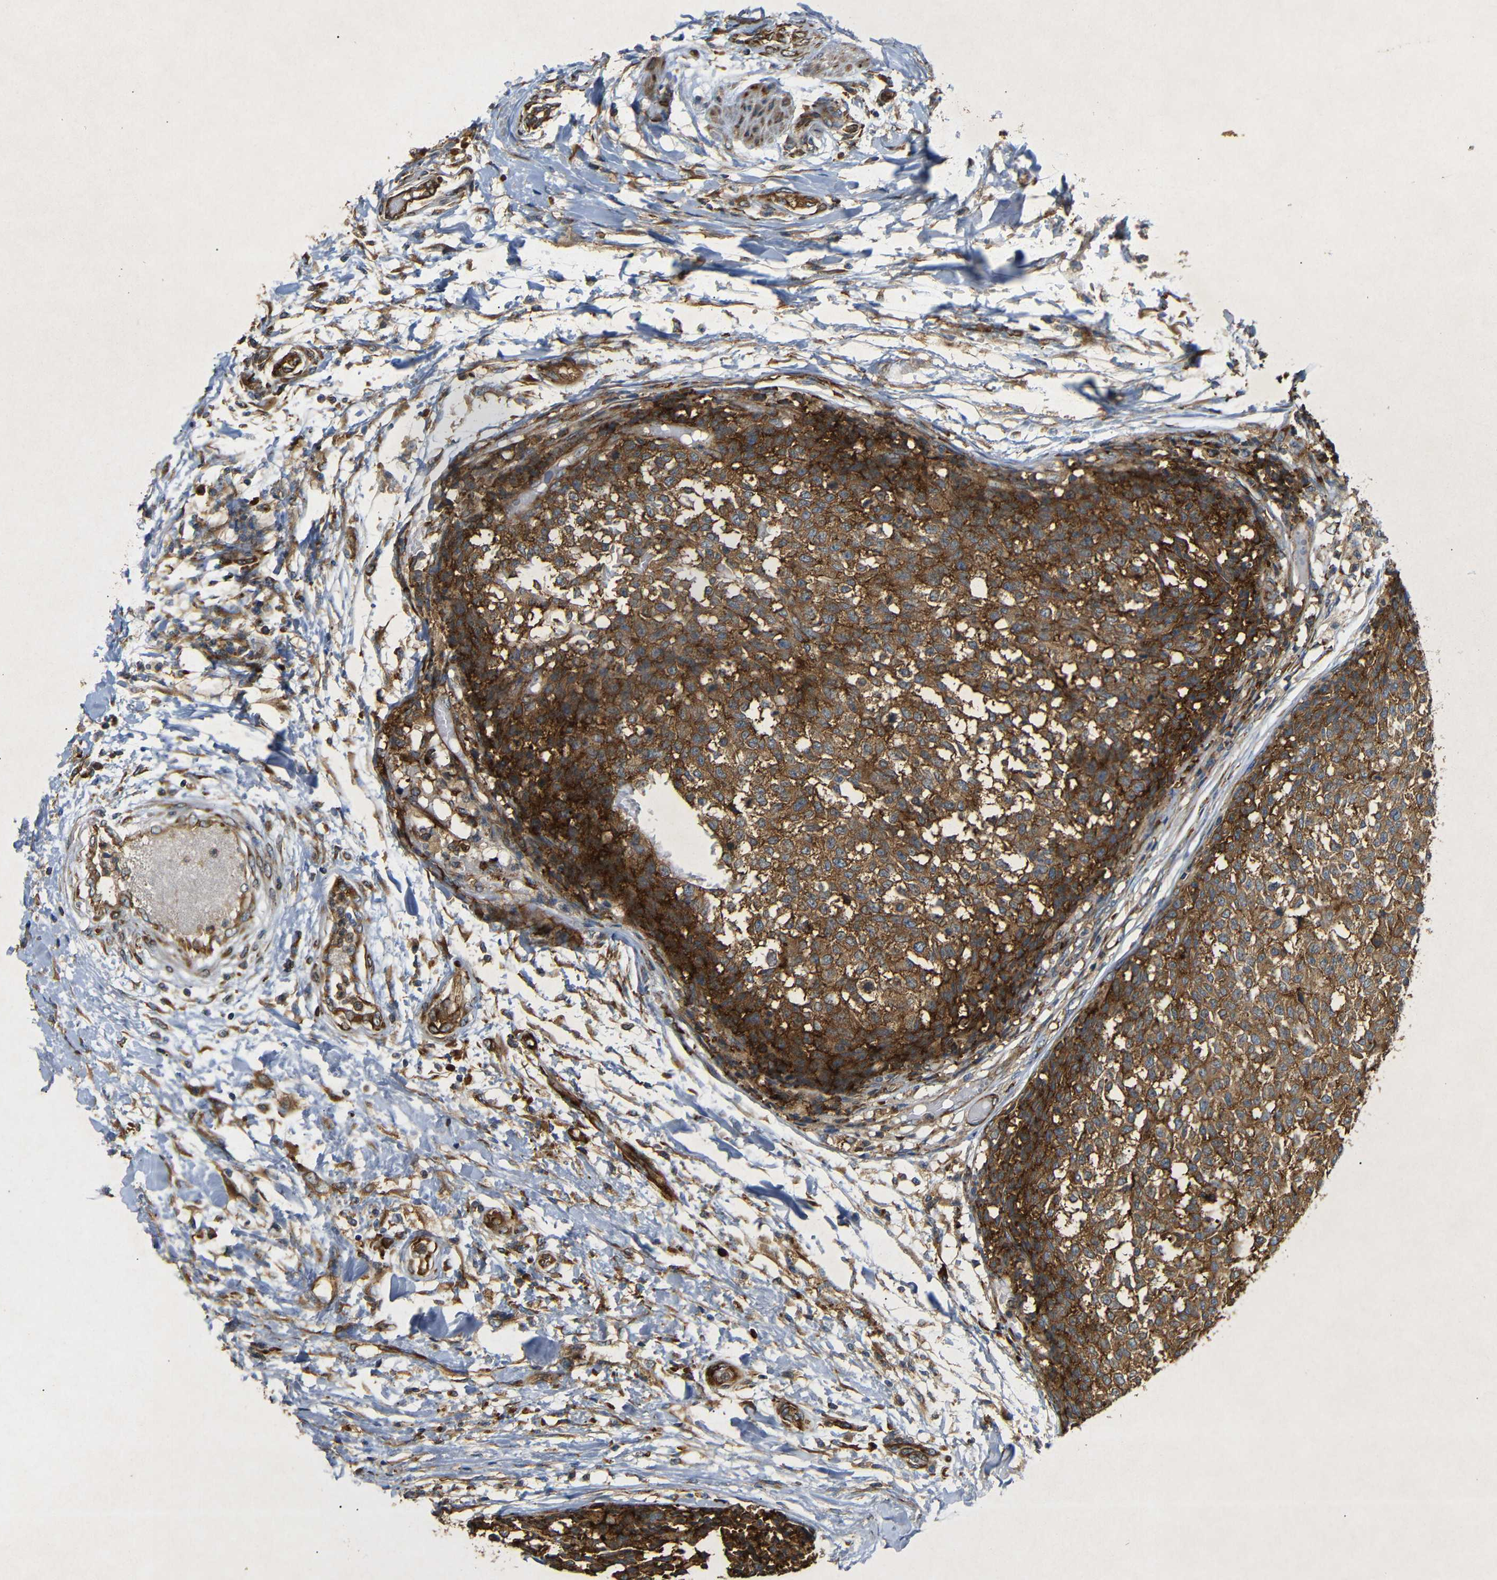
{"staining": {"intensity": "strong", "quantity": ">75%", "location": "cytoplasmic/membranous"}, "tissue": "testis cancer", "cell_type": "Tumor cells", "image_type": "cancer", "snomed": [{"axis": "morphology", "description": "Seminoma, NOS"}, {"axis": "topography", "description": "Testis"}], "caption": "The immunohistochemical stain labels strong cytoplasmic/membranous staining in tumor cells of testis seminoma tissue.", "gene": "BTF3", "patient": {"sex": "male", "age": 59}}